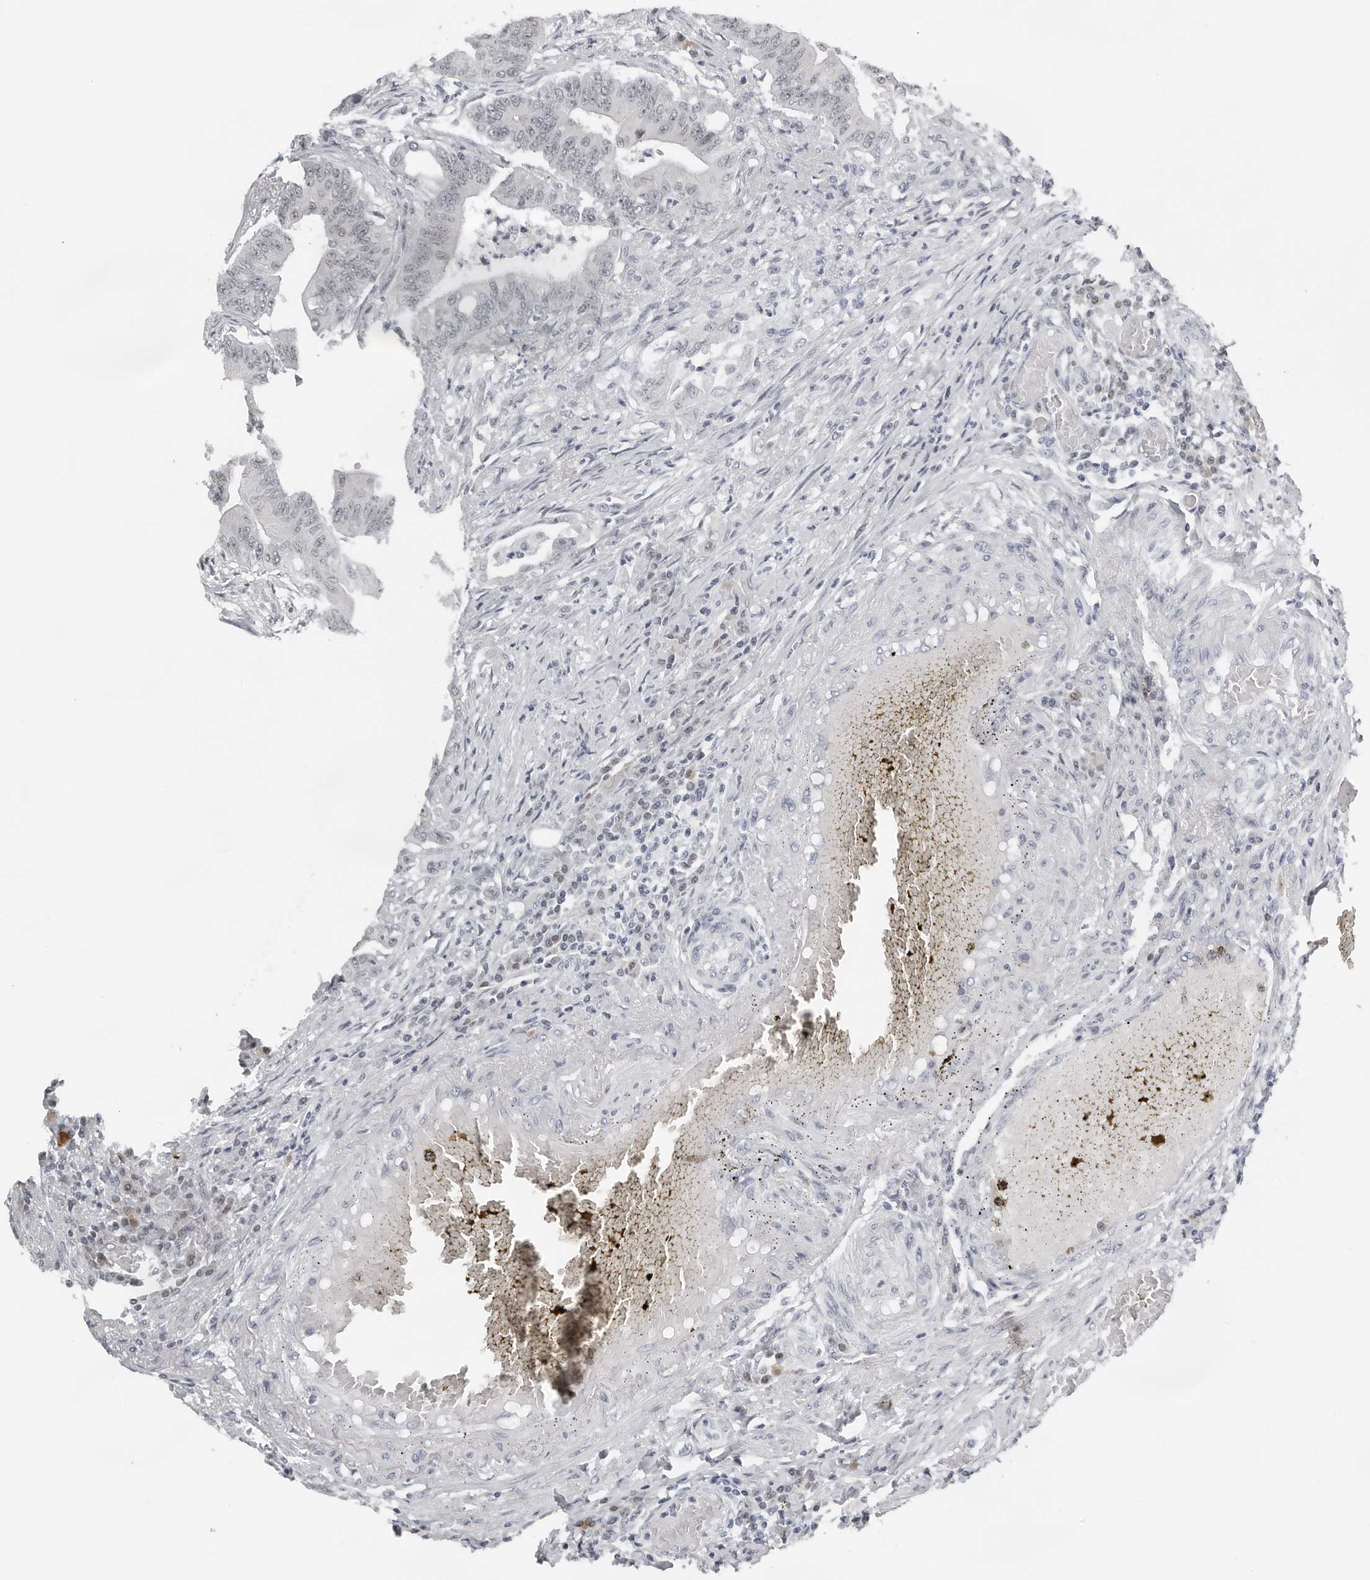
{"staining": {"intensity": "negative", "quantity": "none", "location": "none"}, "tissue": "colorectal cancer", "cell_type": "Tumor cells", "image_type": "cancer", "snomed": [{"axis": "morphology", "description": "Adenoma, NOS"}, {"axis": "morphology", "description": "Adenocarcinoma, NOS"}, {"axis": "topography", "description": "Colon"}], "caption": "An immunohistochemistry micrograph of colorectal adenocarcinoma is shown. There is no staining in tumor cells of colorectal adenocarcinoma.", "gene": "PPP1R42", "patient": {"sex": "male", "age": 79}}